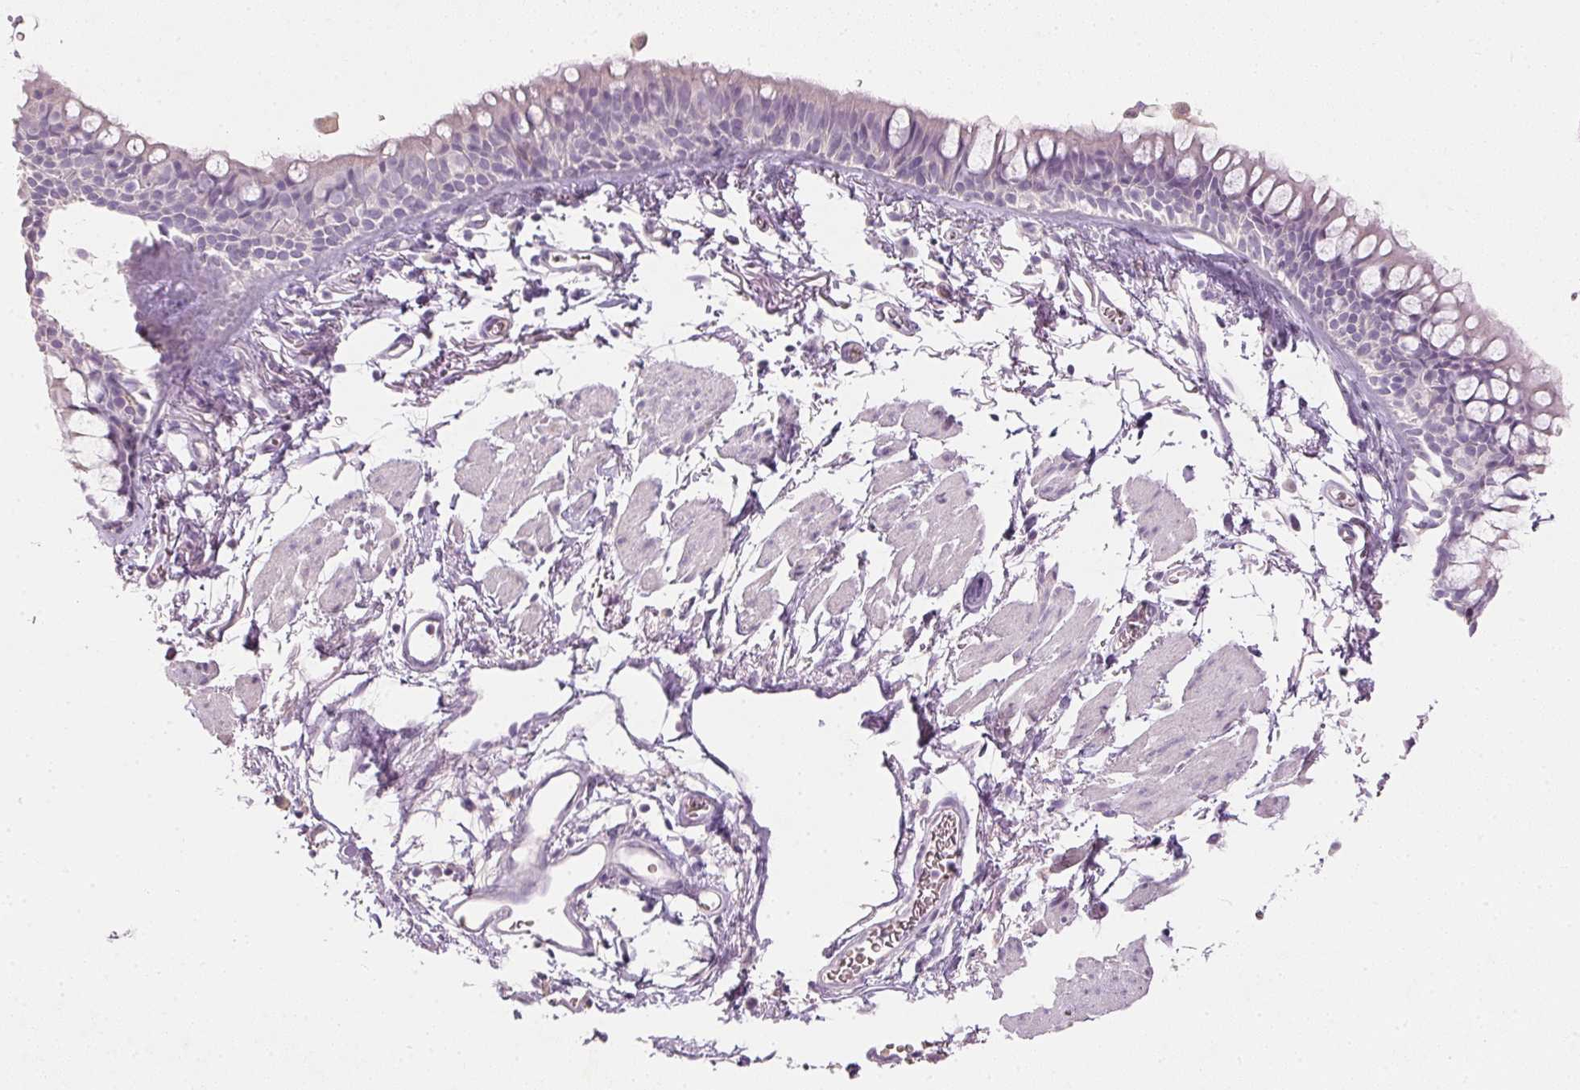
{"staining": {"intensity": "negative", "quantity": "none", "location": "none"}, "tissue": "bronchus", "cell_type": "Respiratory epithelial cells", "image_type": "normal", "snomed": [{"axis": "morphology", "description": "Normal tissue, NOS"}, {"axis": "topography", "description": "Cartilage tissue"}, {"axis": "topography", "description": "Bronchus"}], "caption": "IHC of unremarkable human bronchus shows no staining in respiratory epithelial cells. The staining was performed using DAB (3,3'-diaminobenzidine) to visualize the protein expression in brown, while the nuclei were stained in blue with hematoxylin (Magnification: 20x).", "gene": "HSD17B1", "patient": {"sex": "female", "age": 79}}